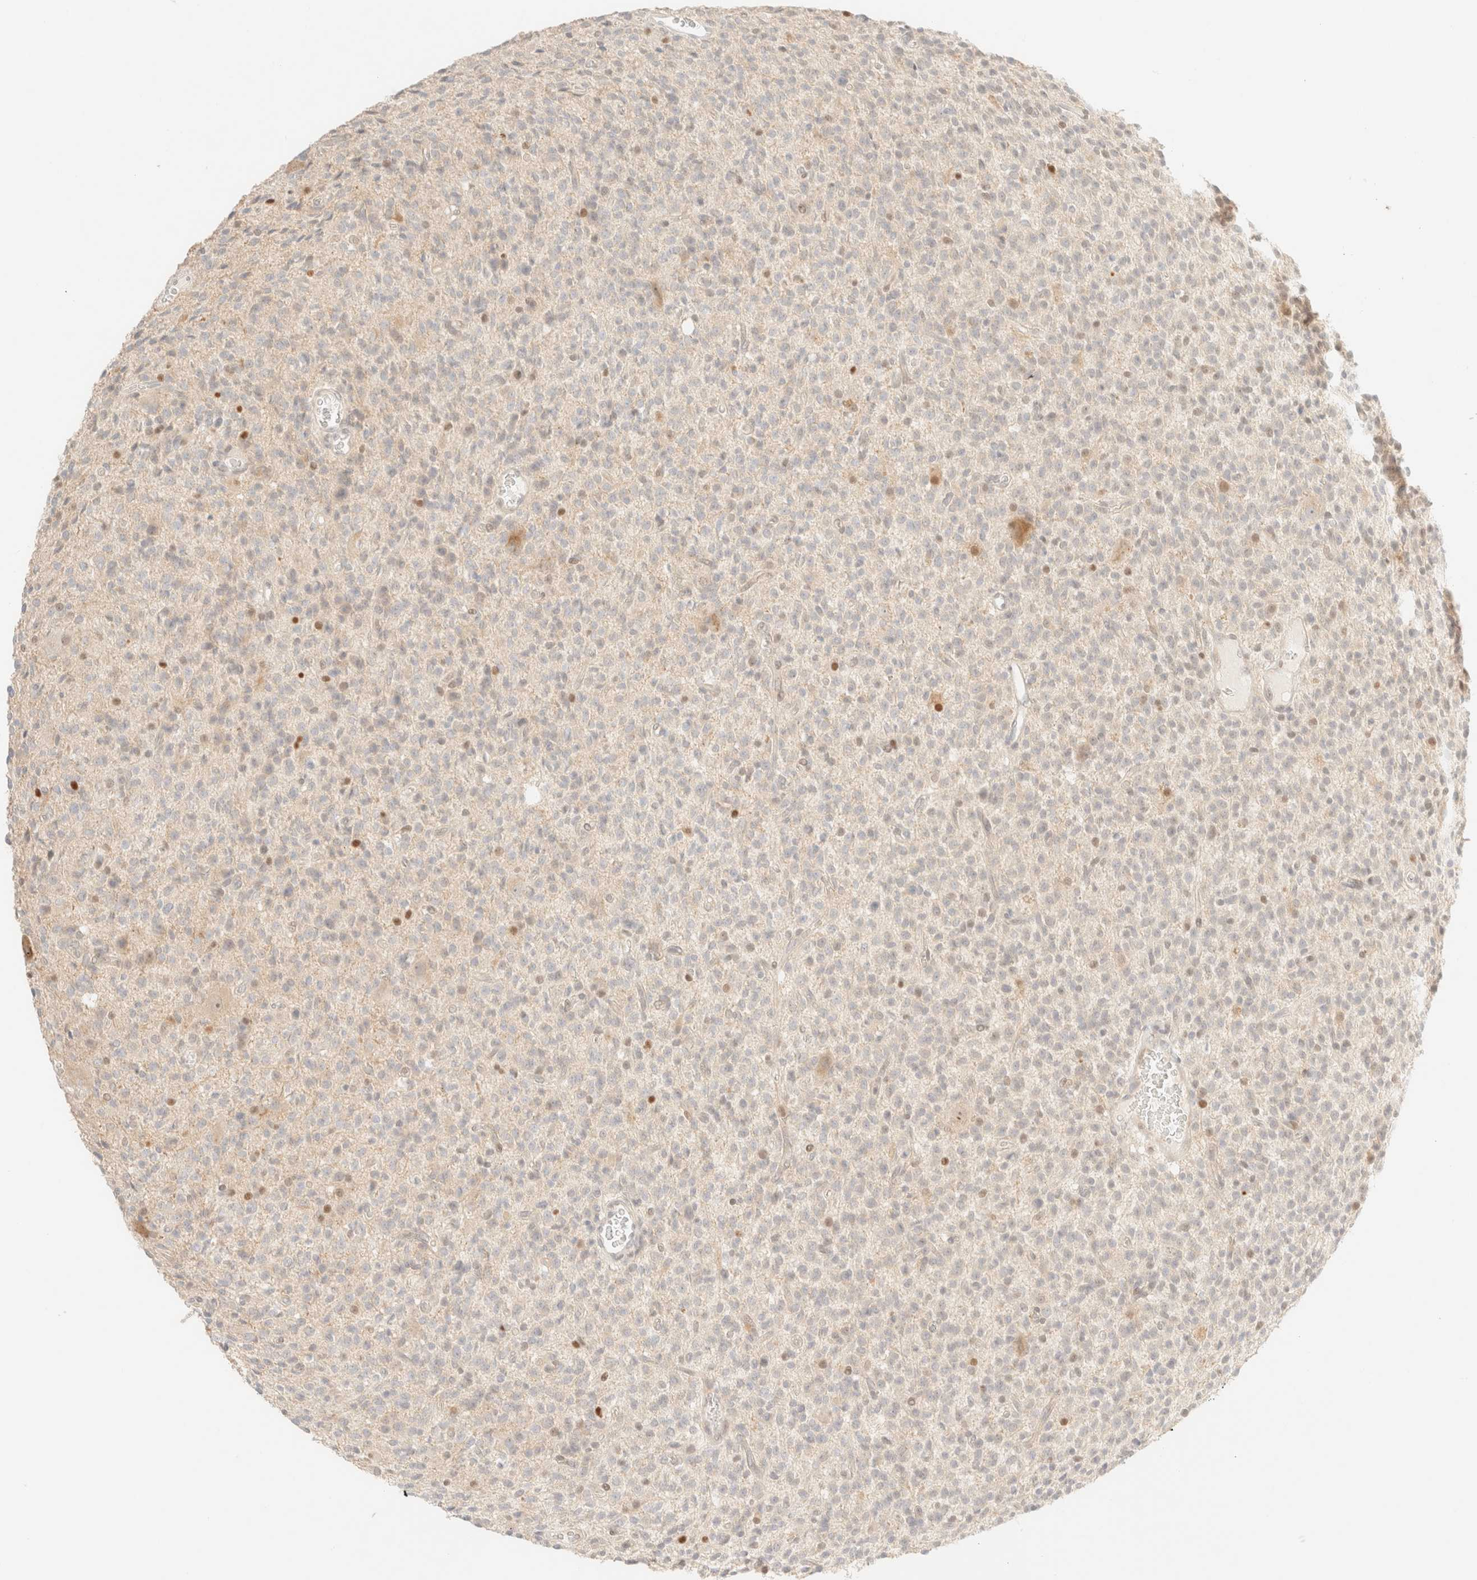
{"staining": {"intensity": "negative", "quantity": "none", "location": "none"}, "tissue": "glioma", "cell_type": "Tumor cells", "image_type": "cancer", "snomed": [{"axis": "morphology", "description": "Glioma, malignant, High grade"}, {"axis": "topography", "description": "Brain"}], "caption": "IHC histopathology image of neoplastic tissue: glioma stained with DAB displays no significant protein positivity in tumor cells.", "gene": "TSR1", "patient": {"sex": "male", "age": 34}}